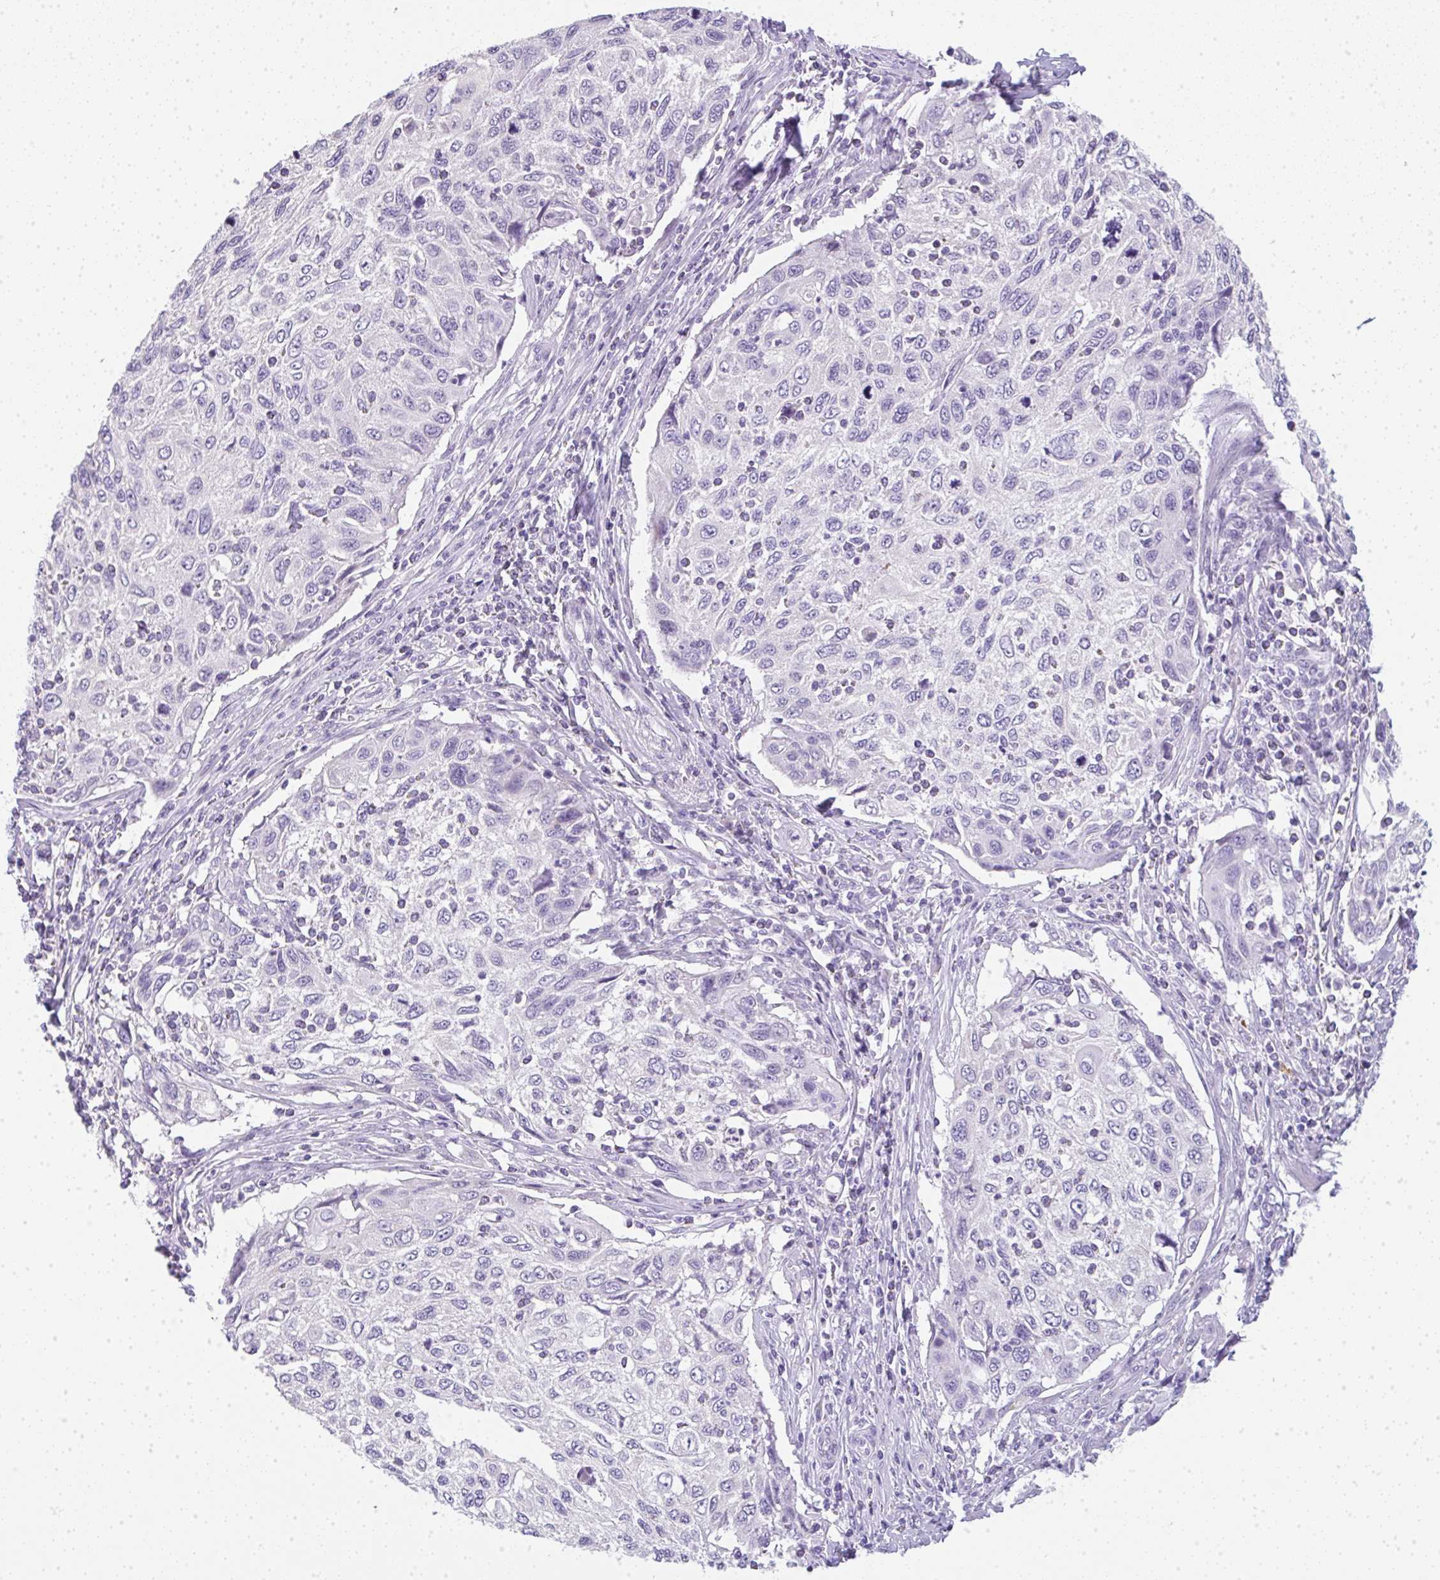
{"staining": {"intensity": "negative", "quantity": "none", "location": "none"}, "tissue": "cervical cancer", "cell_type": "Tumor cells", "image_type": "cancer", "snomed": [{"axis": "morphology", "description": "Squamous cell carcinoma, NOS"}, {"axis": "topography", "description": "Cervix"}], "caption": "High magnification brightfield microscopy of cervical squamous cell carcinoma stained with DAB (brown) and counterstained with hematoxylin (blue): tumor cells show no significant staining.", "gene": "LPAR4", "patient": {"sex": "female", "age": 70}}